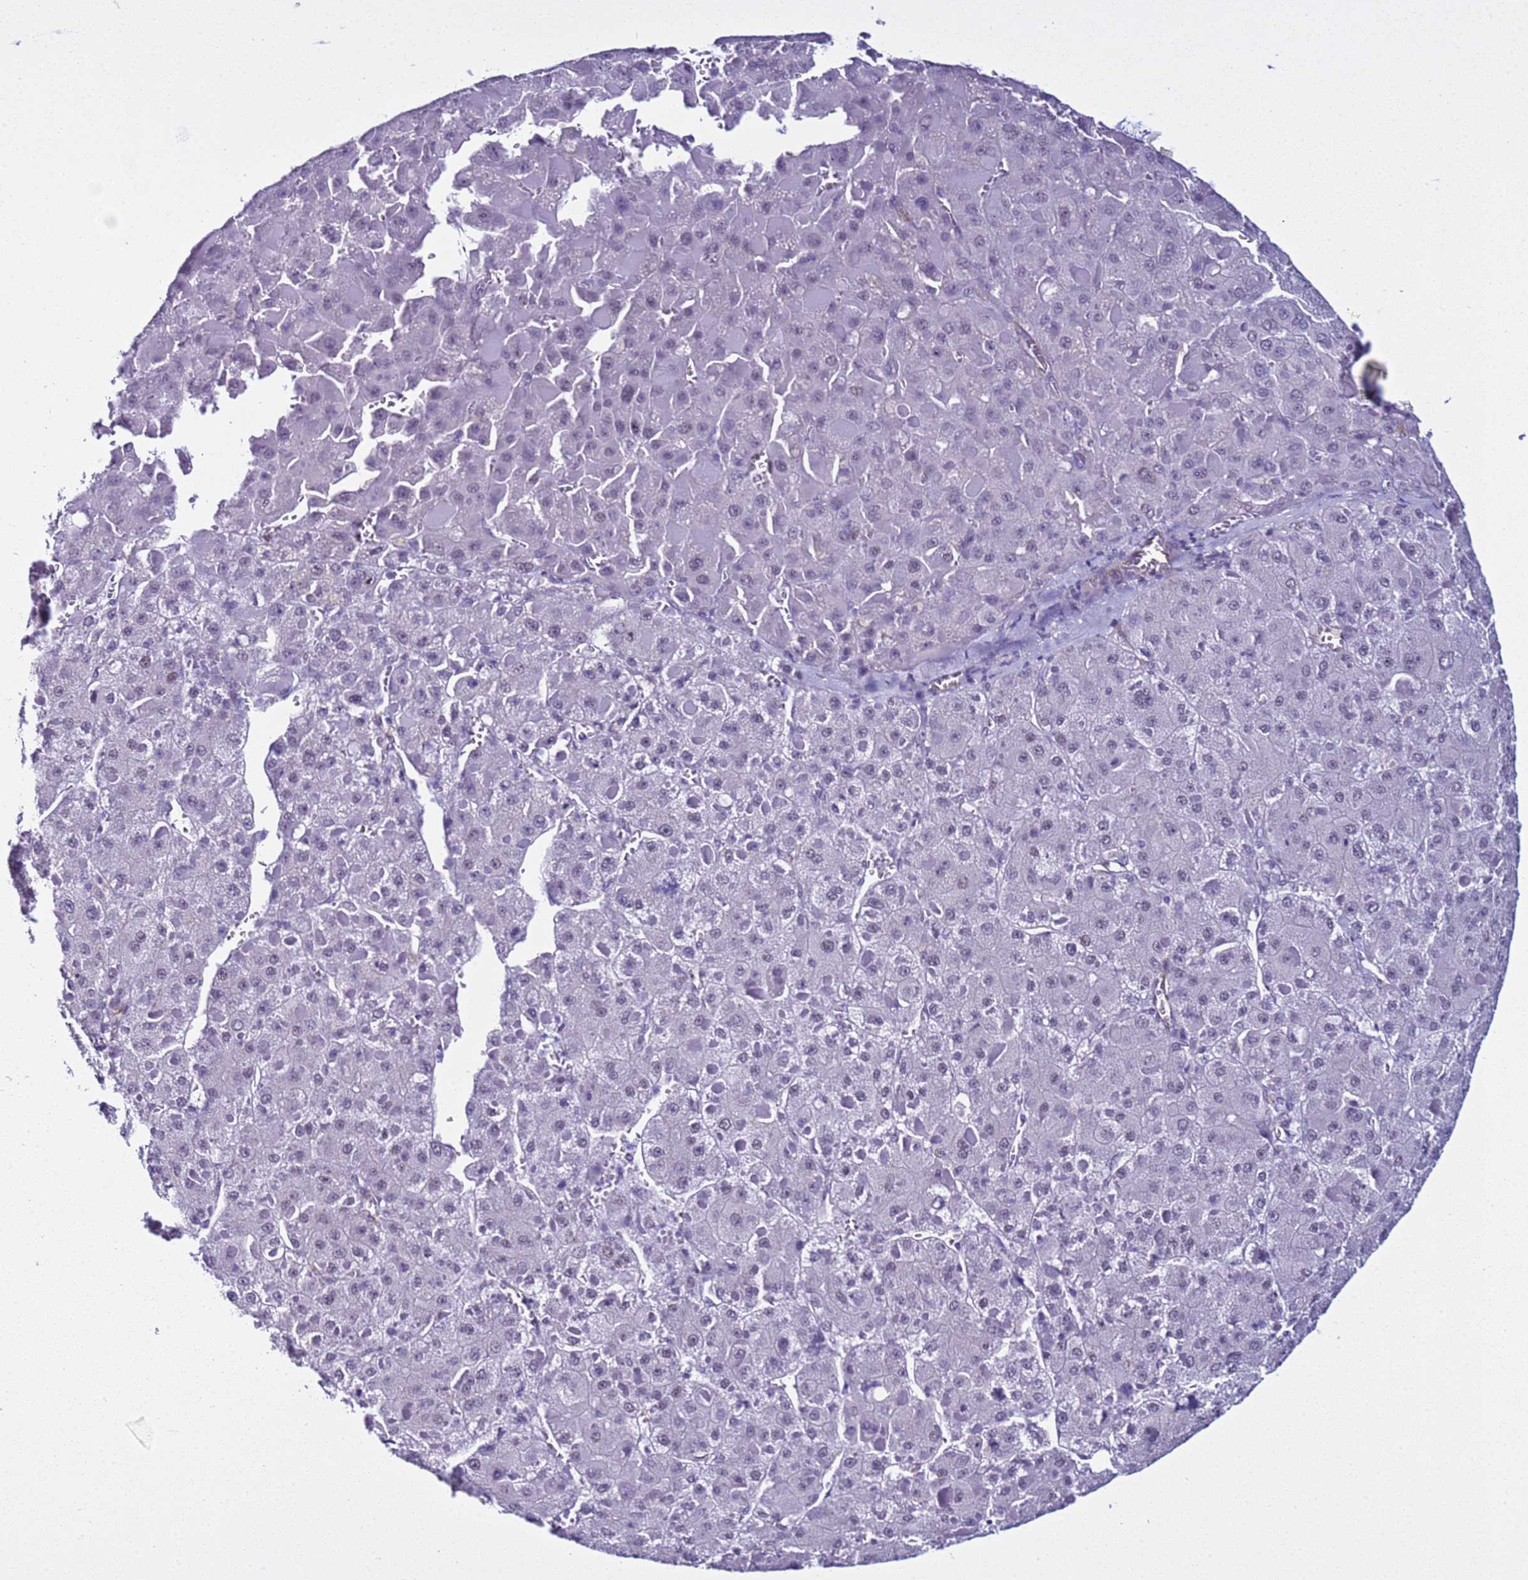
{"staining": {"intensity": "weak", "quantity": "<25%", "location": "nuclear"}, "tissue": "liver cancer", "cell_type": "Tumor cells", "image_type": "cancer", "snomed": [{"axis": "morphology", "description": "Carcinoma, Hepatocellular, NOS"}, {"axis": "topography", "description": "Liver"}], "caption": "This is an immunohistochemistry micrograph of human liver cancer (hepatocellular carcinoma). There is no expression in tumor cells.", "gene": "LRRC10B", "patient": {"sex": "female", "age": 73}}